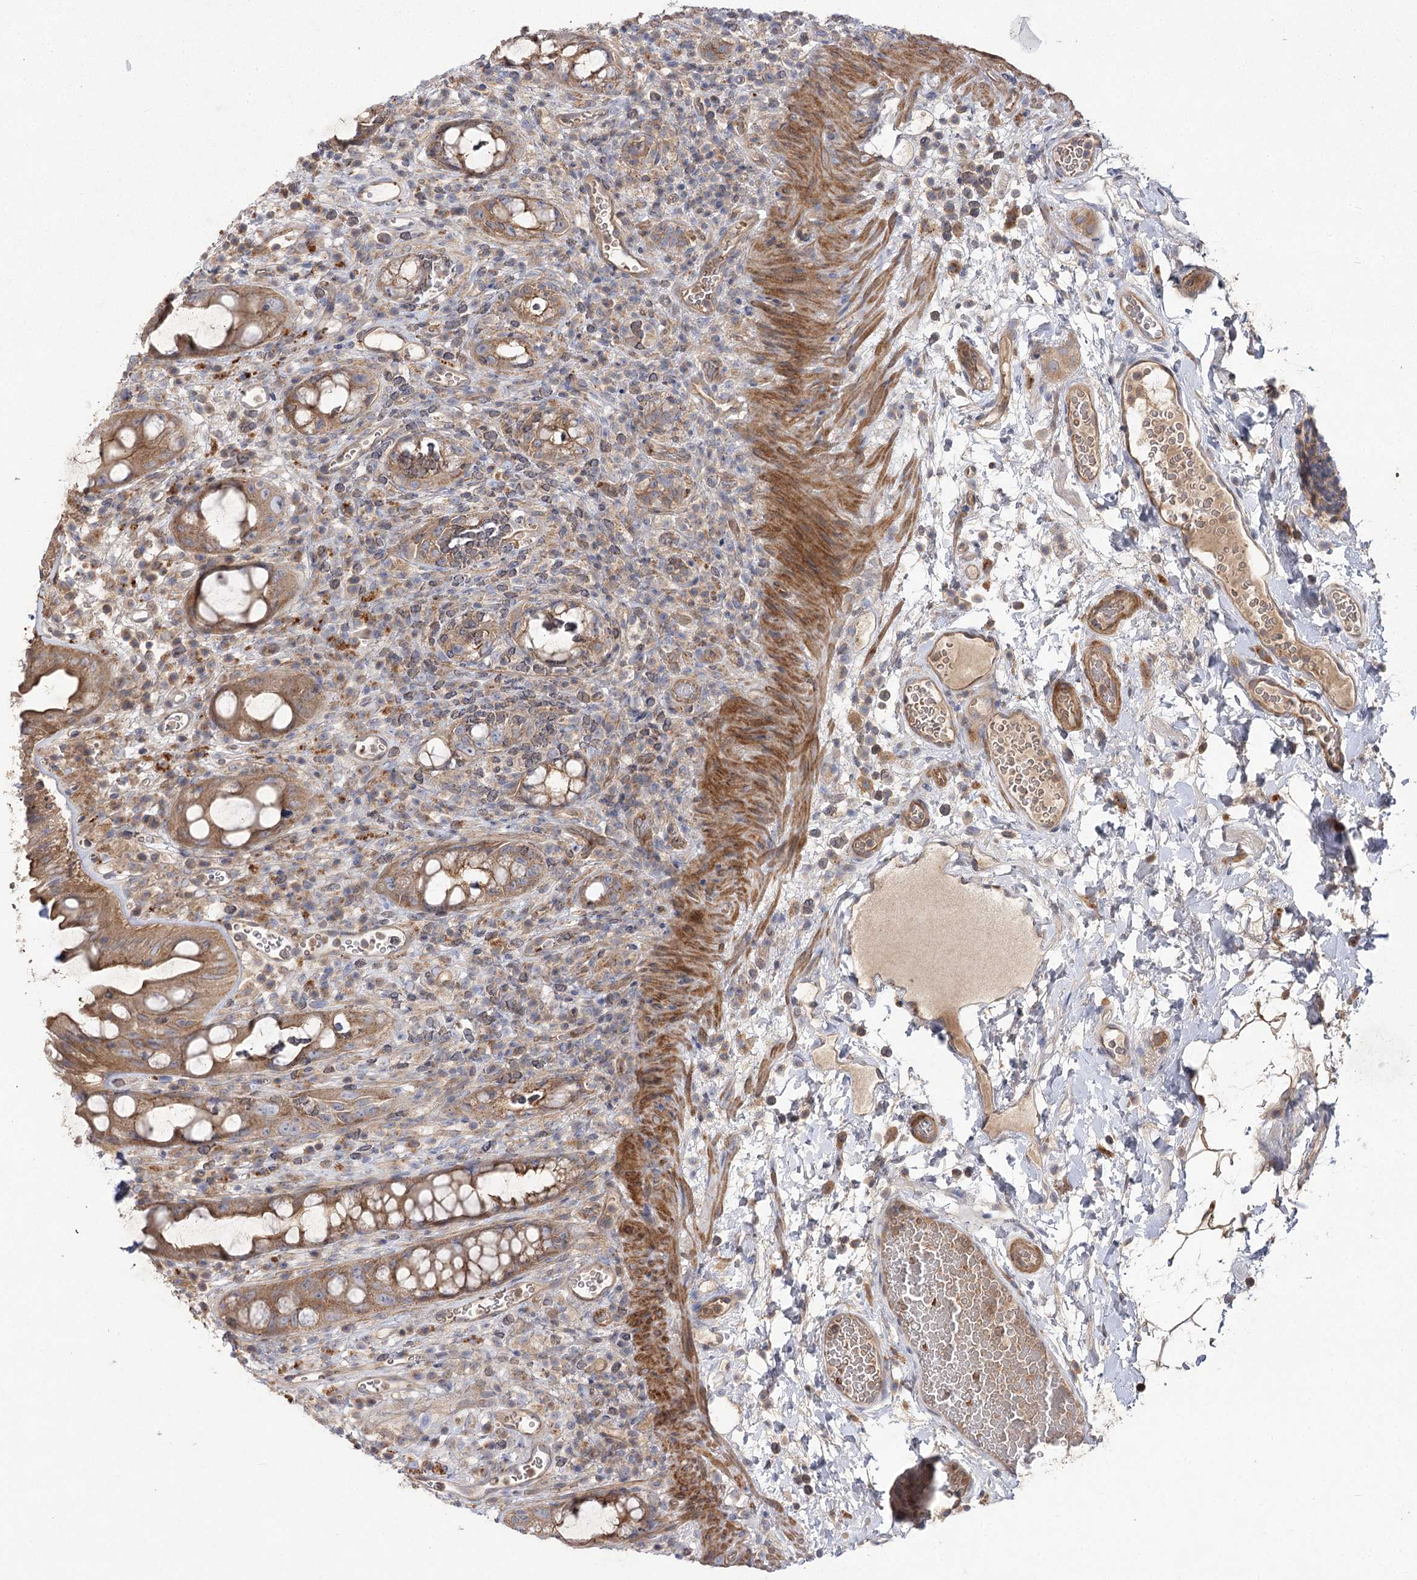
{"staining": {"intensity": "moderate", "quantity": ">75%", "location": "cytoplasmic/membranous"}, "tissue": "rectum", "cell_type": "Glandular cells", "image_type": "normal", "snomed": [{"axis": "morphology", "description": "Normal tissue, NOS"}, {"axis": "topography", "description": "Rectum"}], "caption": "This image exhibits IHC staining of normal rectum, with medium moderate cytoplasmic/membranous expression in approximately >75% of glandular cells.", "gene": "KIAA0825", "patient": {"sex": "female", "age": 57}}